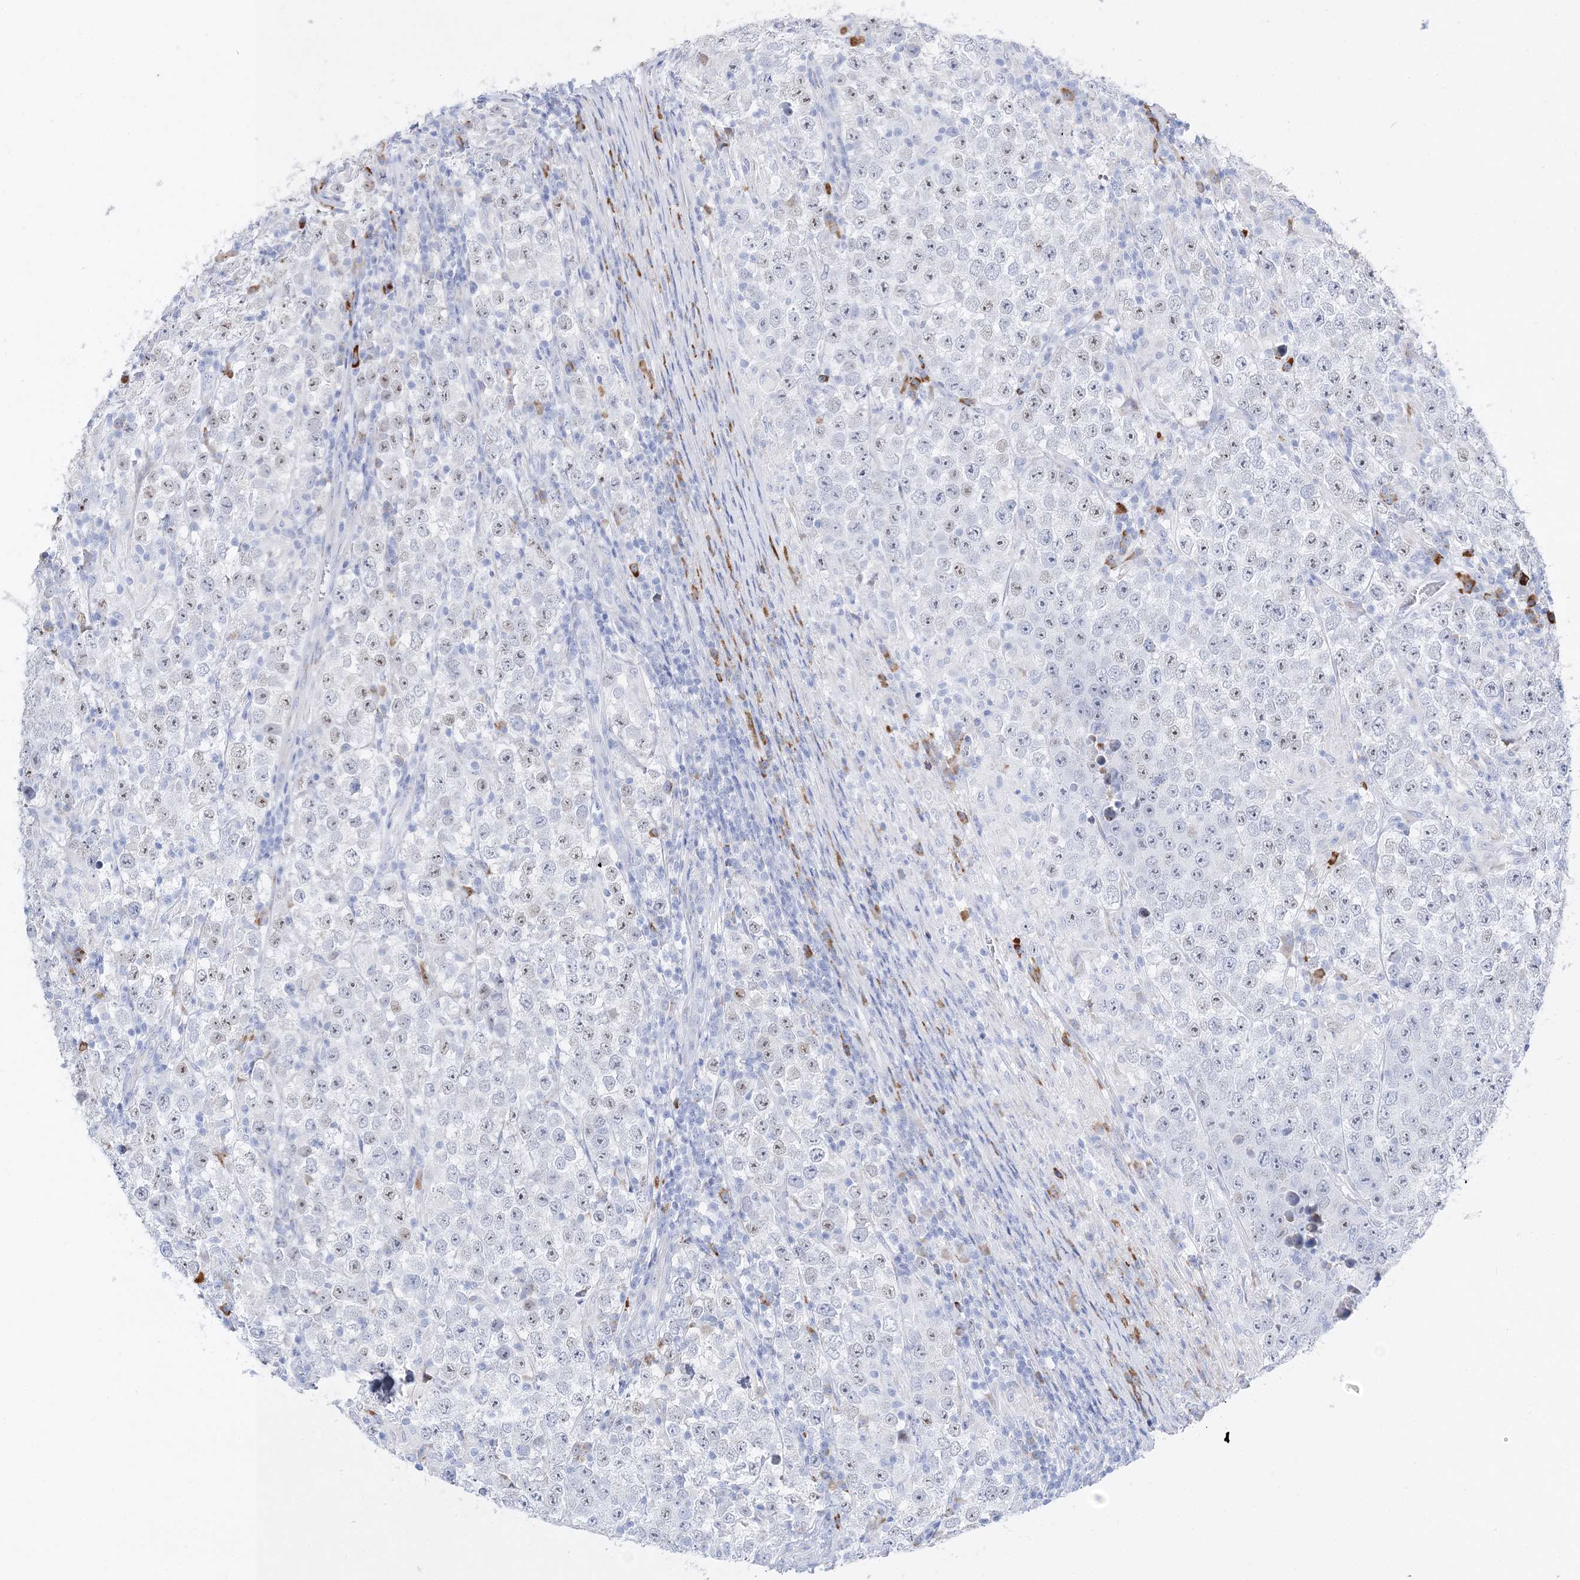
{"staining": {"intensity": "negative", "quantity": "none", "location": "none"}, "tissue": "testis cancer", "cell_type": "Tumor cells", "image_type": "cancer", "snomed": [{"axis": "morphology", "description": "Normal tissue, NOS"}, {"axis": "morphology", "description": "Urothelial carcinoma, High grade"}, {"axis": "morphology", "description": "Seminoma, NOS"}, {"axis": "morphology", "description": "Carcinoma, Embryonal, NOS"}, {"axis": "topography", "description": "Urinary bladder"}, {"axis": "topography", "description": "Testis"}], "caption": "An immunohistochemistry (IHC) micrograph of testis cancer is shown. There is no staining in tumor cells of testis cancer.", "gene": "TSPYL6", "patient": {"sex": "male", "age": 41}}